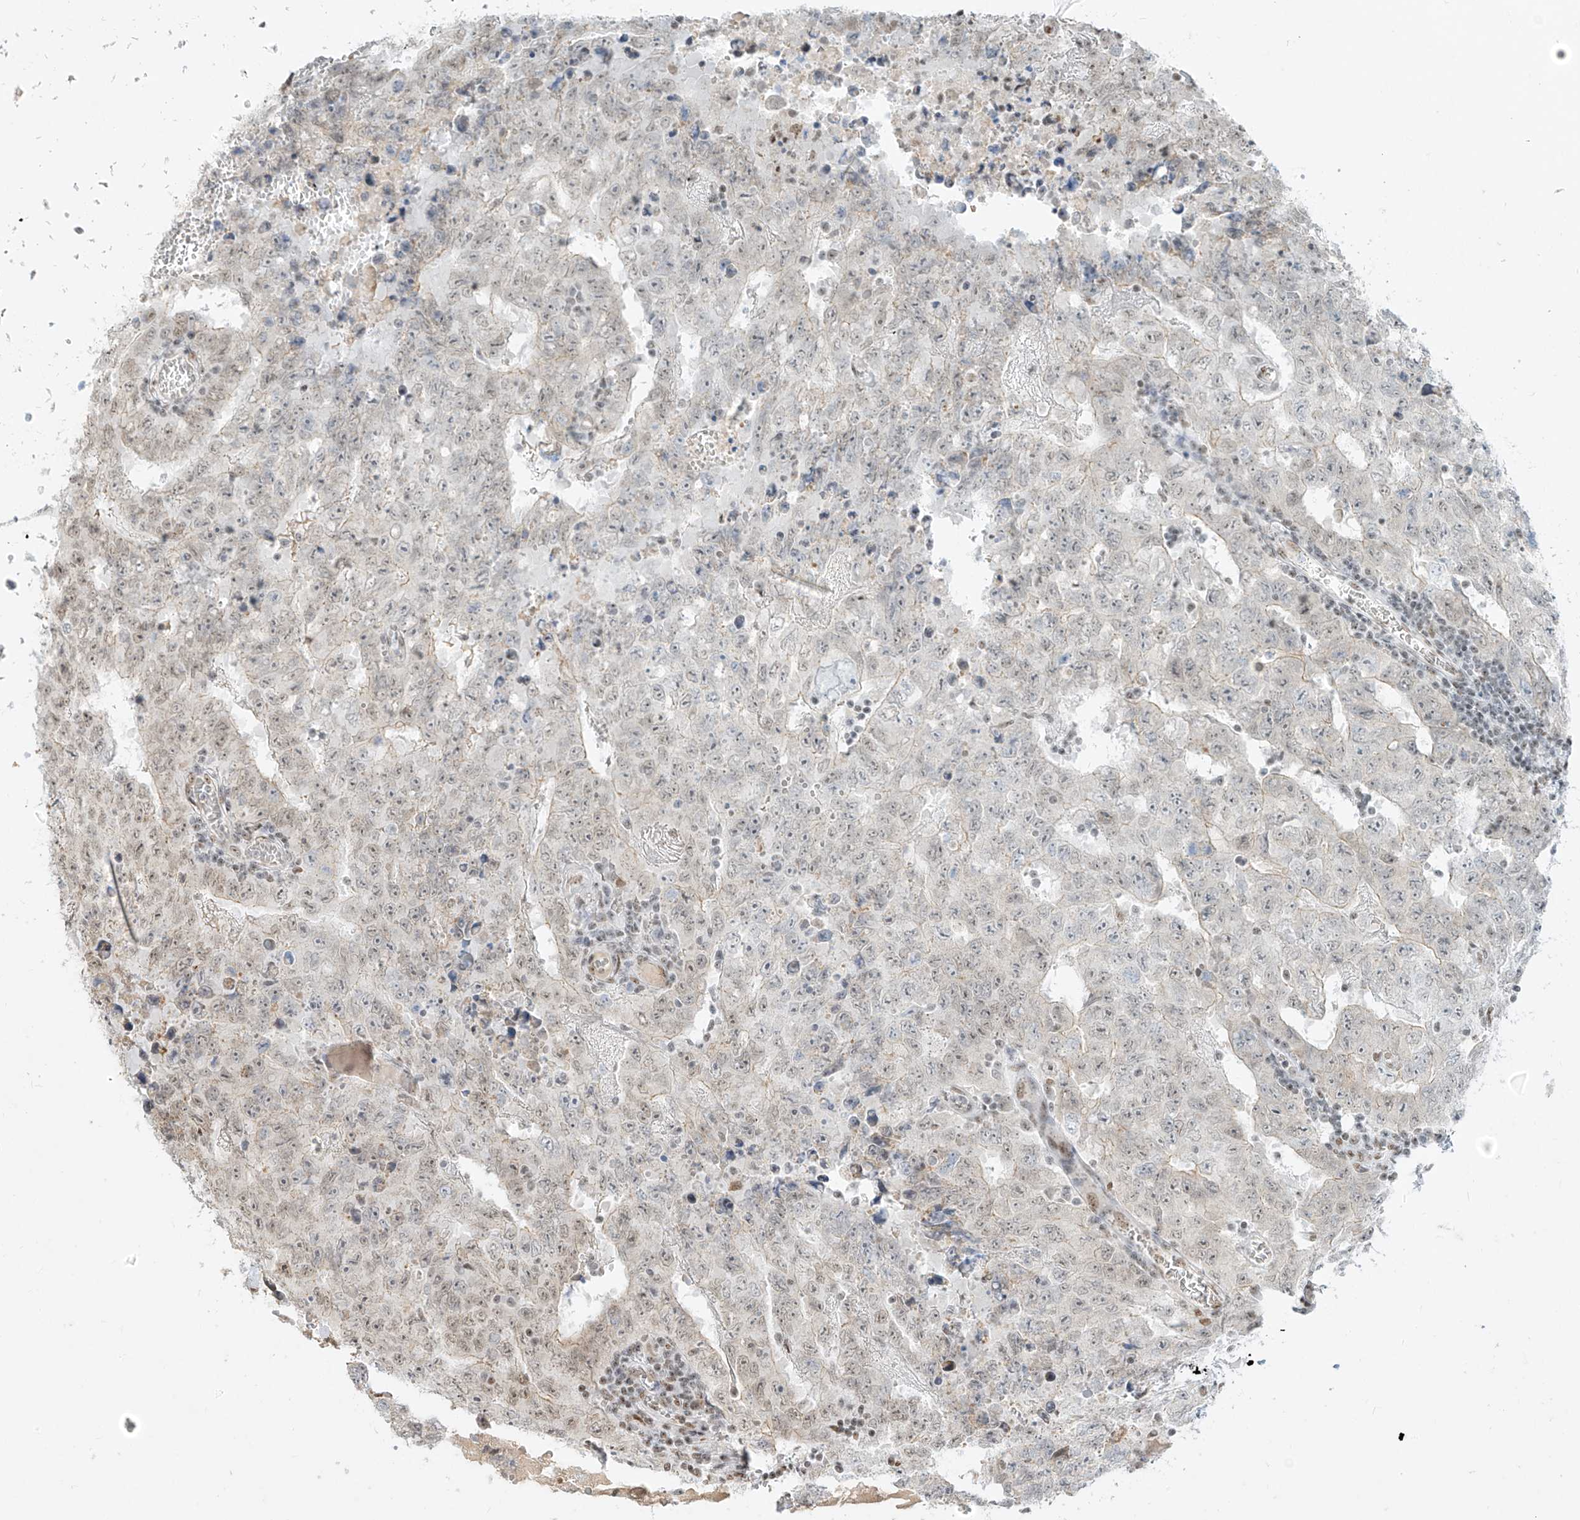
{"staining": {"intensity": "negative", "quantity": "none", "location": "none"}, "tissue": "testis cancer", "cell_type": "Tumor cells", "image_type": "cancer", "snomed": [{"axis": "morphology", "description": "Carcinoma, Embryonal, NOS"}, {"axis": "topography", "description": "Testis"}], "caption": "Embryonal carcinoma (testis) was stained to show a protein in brown. There is no significant positivity in tumor cells.", "gene": "NHSL1", "patient": {"sex": "male", "age": 26}}